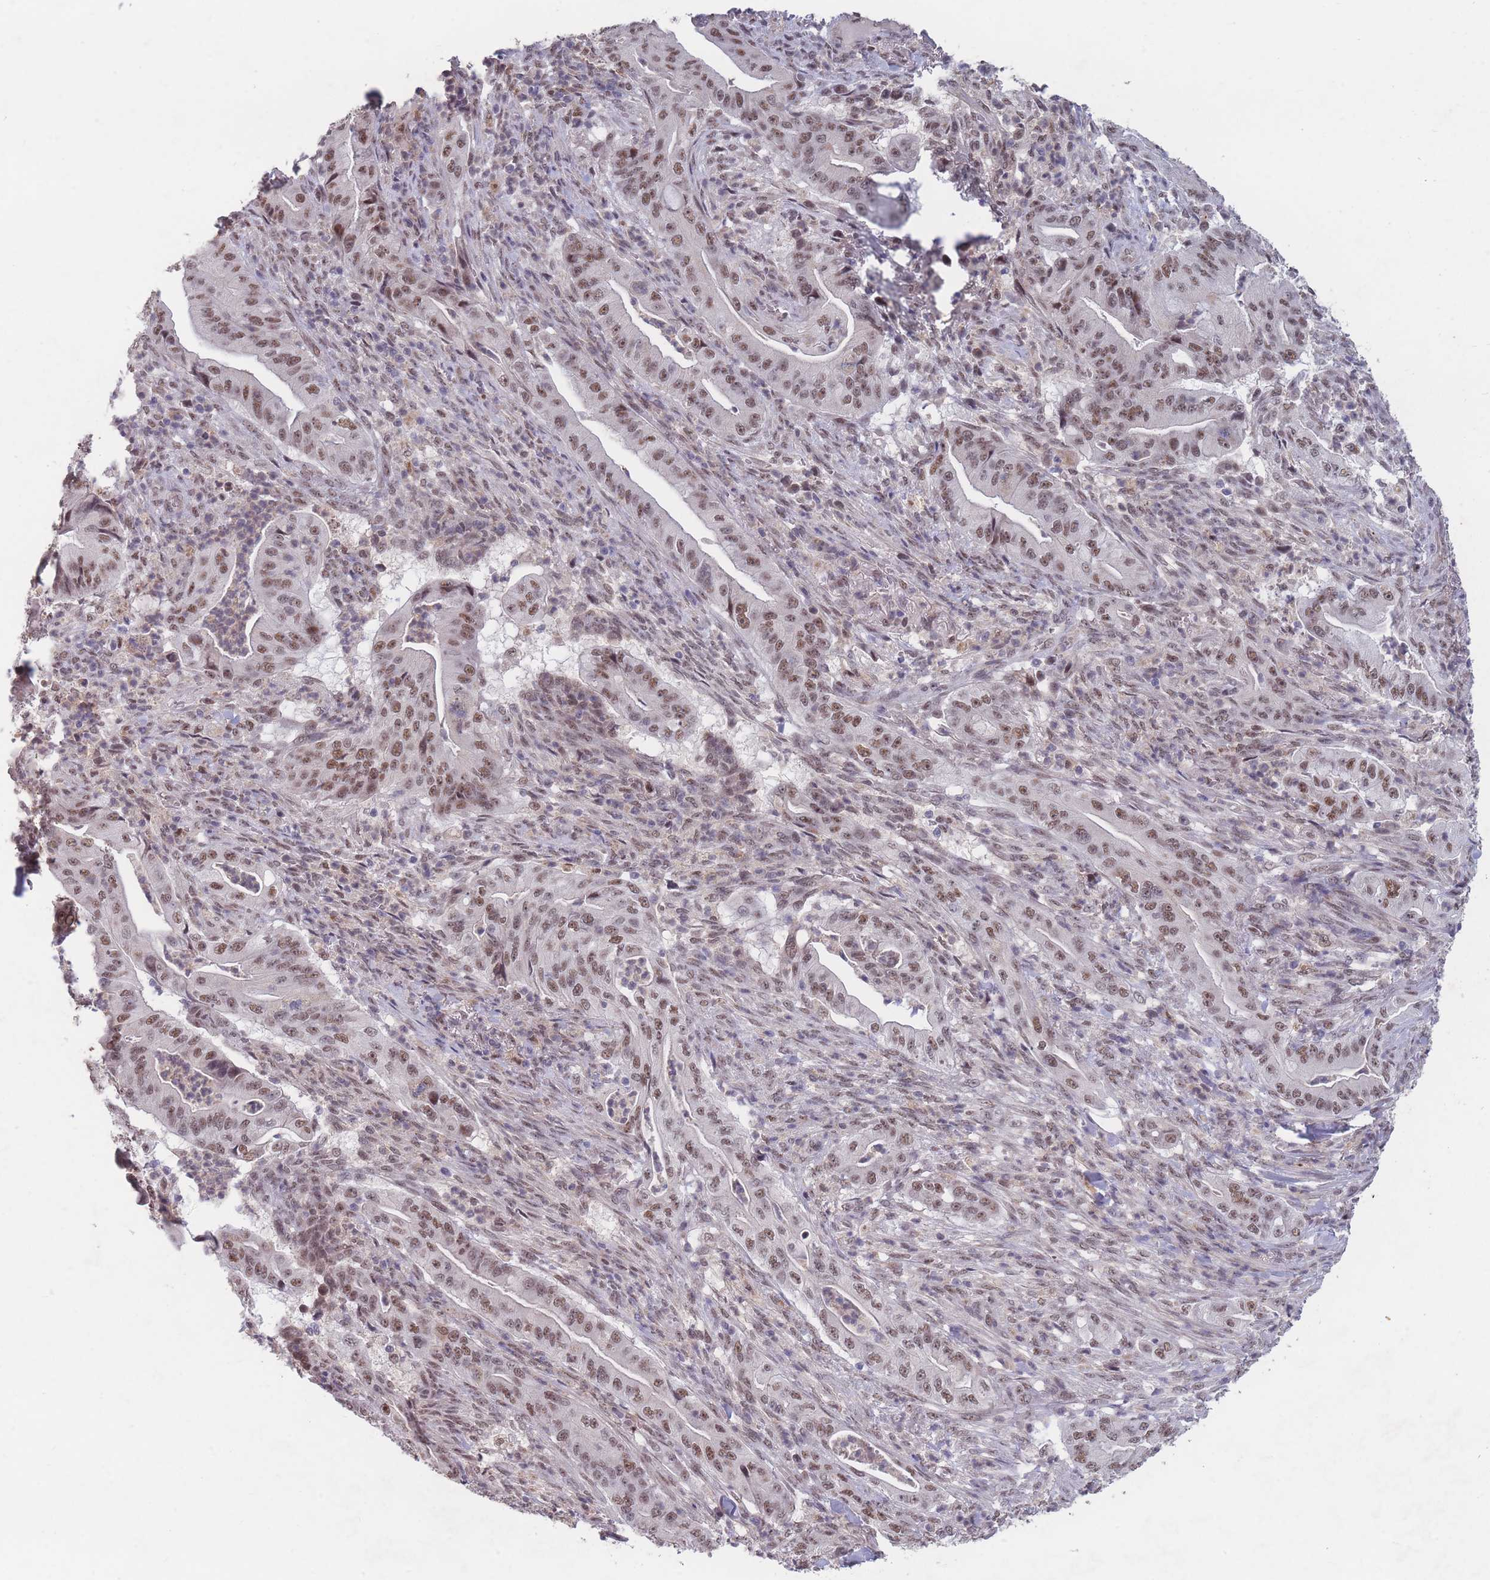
{"staining": {"intensity": "moderate", "quantity": ">75%", "location": "nuclear"}, "tissue": "pancreatic cancer", "cell_type": "Tumor cells", "image_type": "cancer", "snomed": [{"axis": "morphology", "description": "Adenocarcinoma, NOS"}, {"axis": "topography", "description": "Pancreas"}], "caption": "This is a histology image of immunohistochemistry (IHC) staining of pancreatic cancer (adenocarcinoma), which shows moderate positivity in the nuclear of tumor cells.", "gene": "SNRPA1", "patient": {"sex": "male", "age": 71}}